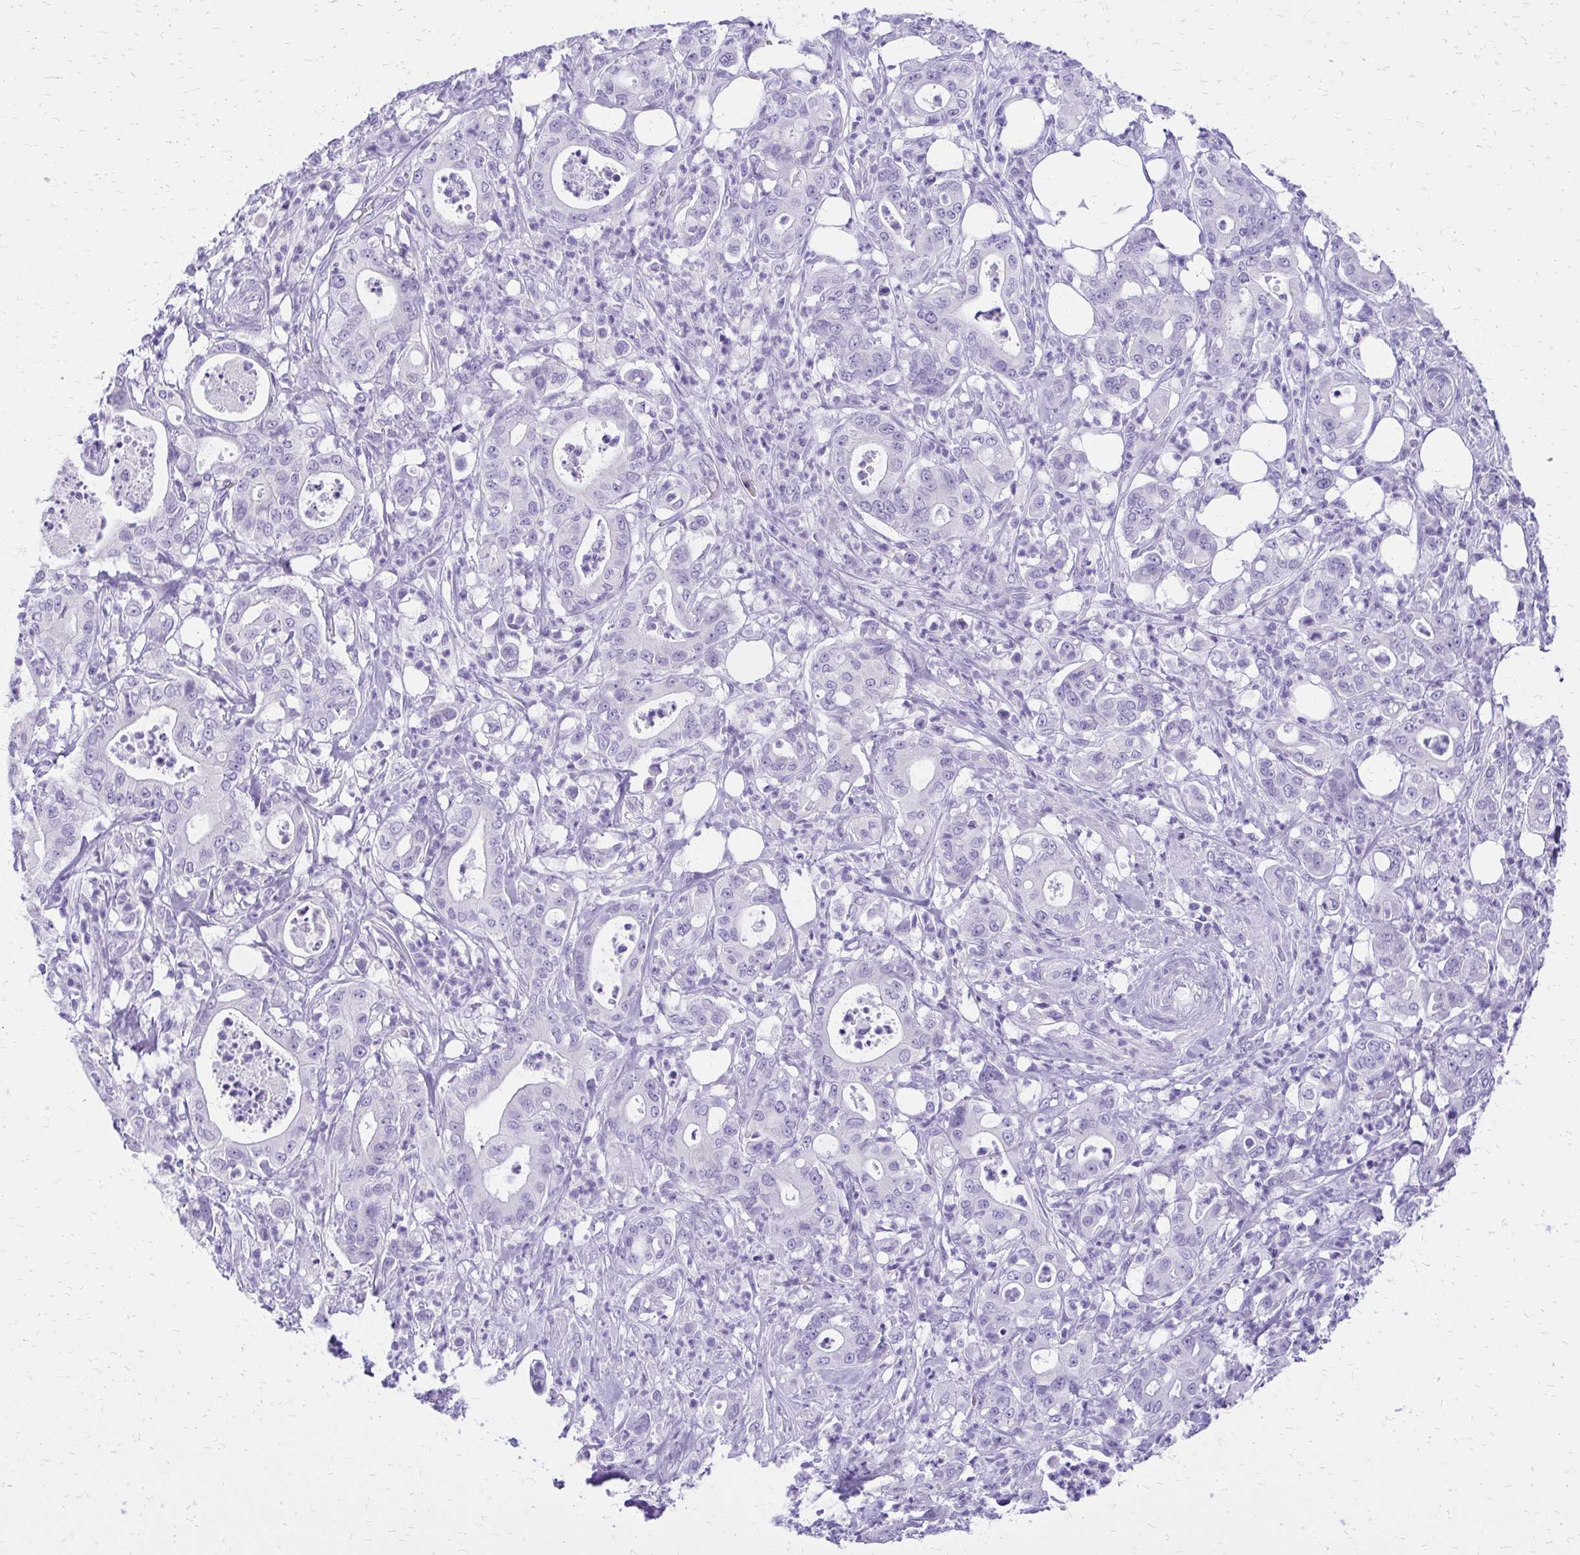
{"staining": {"intensity": "negative", "quantity": "none", "location": "none"}, "tissue": "pancreatic cancer", "cell_type": "Tumor cells", "image_type": "cancer", "snomed": [{"axis": "morphology", "description": "Adenocarcinoma, NOS"}, {"axis": "topography", "description": "Pancreas"}], "caption": "The IHC histopathology image has no significant expression in tumor cells of pancreatic cancer (adenocarcinoma) tissue.", "gene": "SLC32A1", "patient": {"sex": "male", "age": 71}}